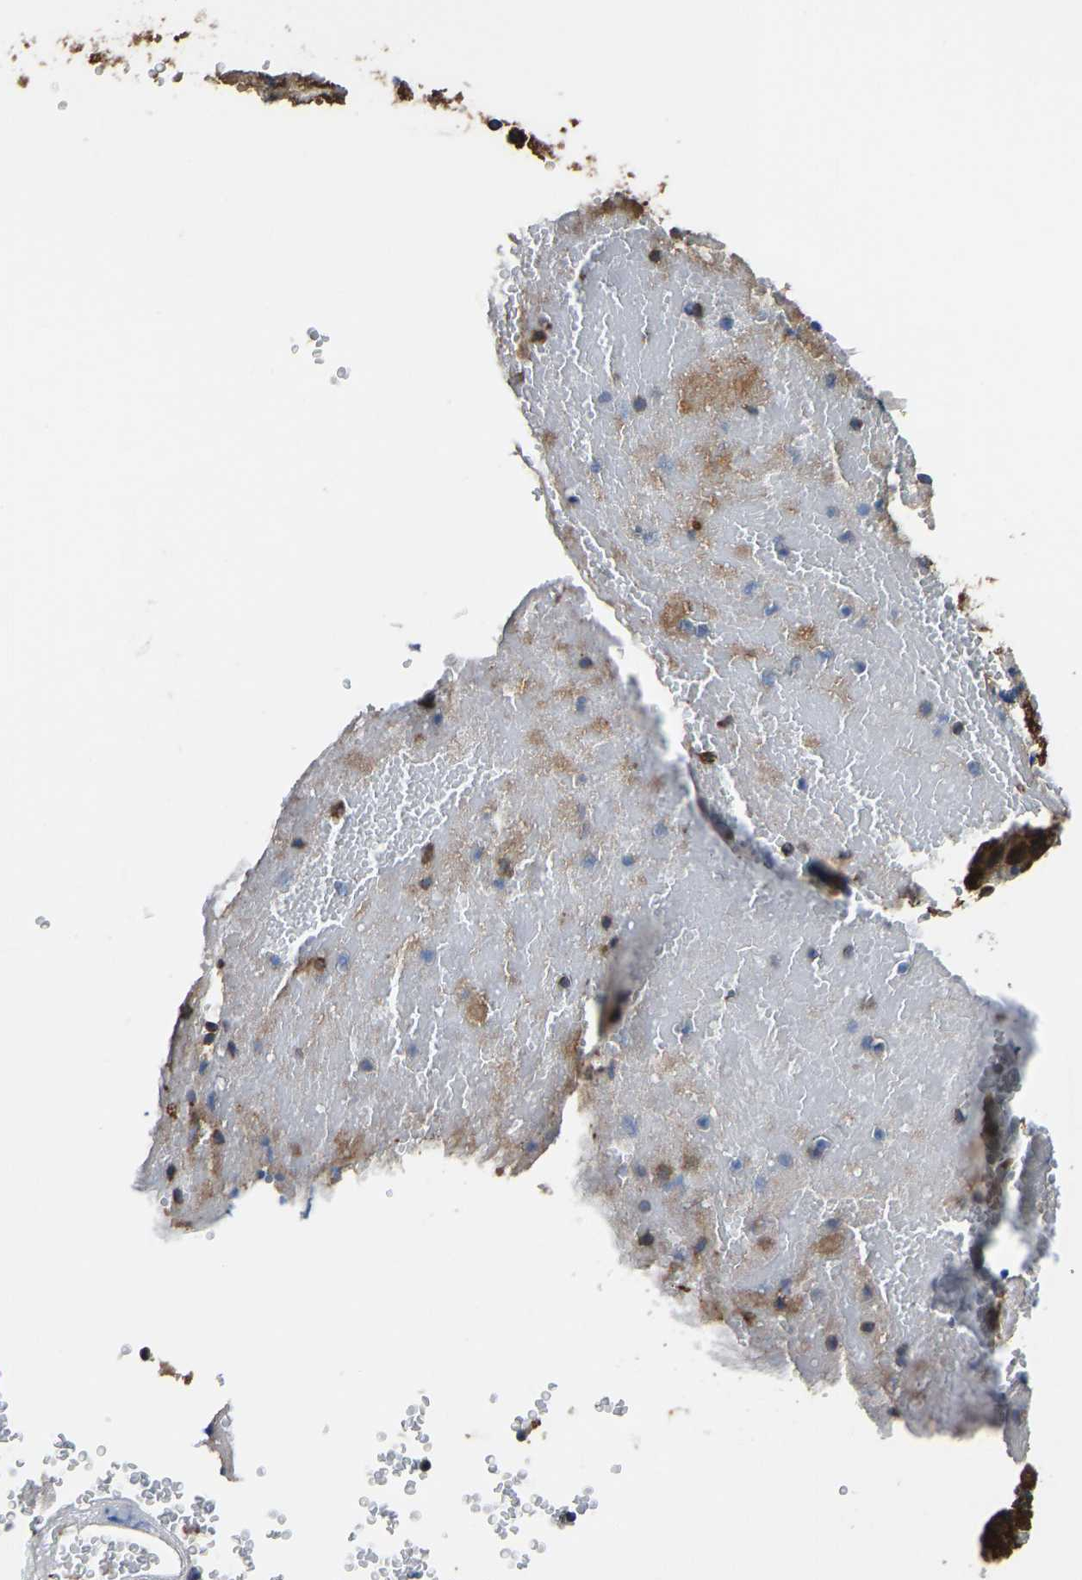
{"staining": {"intensity": "strong", "quantity": ">75%", "location": "cytoplasmic/membranous"}, "tissue": "adrenal gland", "cell_type": "Glandular cells", "image_type": "normal", "snomed": [{"axis": "morphology", "description": "Normal tissue, NOS"}, {"axis": "topography", "description": "Adrenal gland"}], "caption": "IHC of normal human adrenal gland exhibits high levels of strong cytoplasmic/membranous staining in about >75% of glandular cells. The protein is shown in brown color, while the nuclei are stained blue.", "gene": "PRKAR1A", "patient": {"sex": "female", "age": 59}}